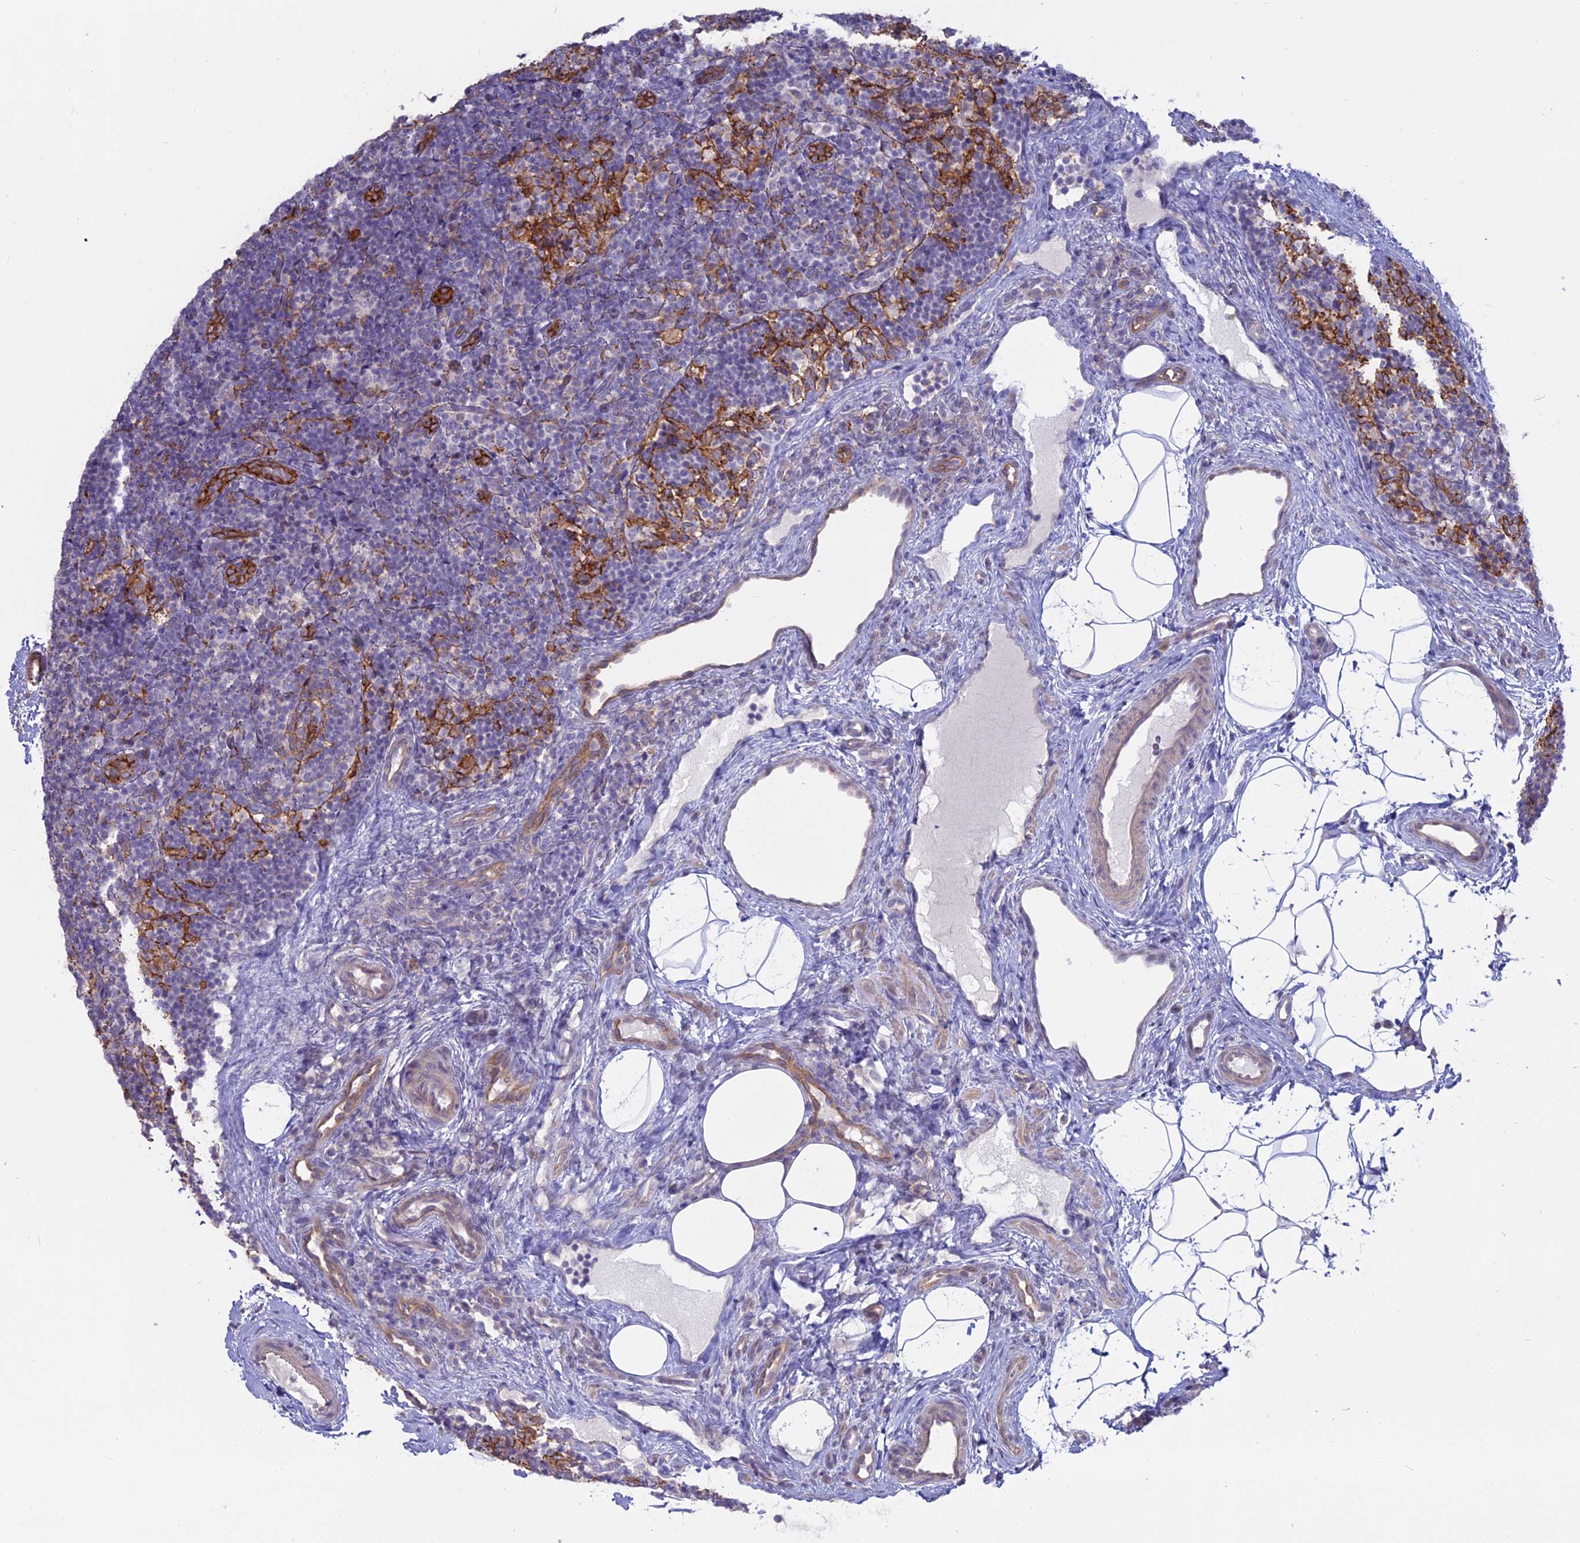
{"staining": {"intensity": "negative", "quantity": "none", "location": "none"}, "tissue": "lymph node", "cell_type": "Germinal center cells", "image_type": "normal", "snomed": [{"axis": "morphology", "description": "Normal tissue, NOS"}, {"axis": "topography", "description": "Lymph node"}], "caption": "This is a histopathology image of IHC staining of normal lymph node, which shows no positivity in germinal center cells.", "gene": "MYO5B", "patient": {"sex": "female", "age": 22}}